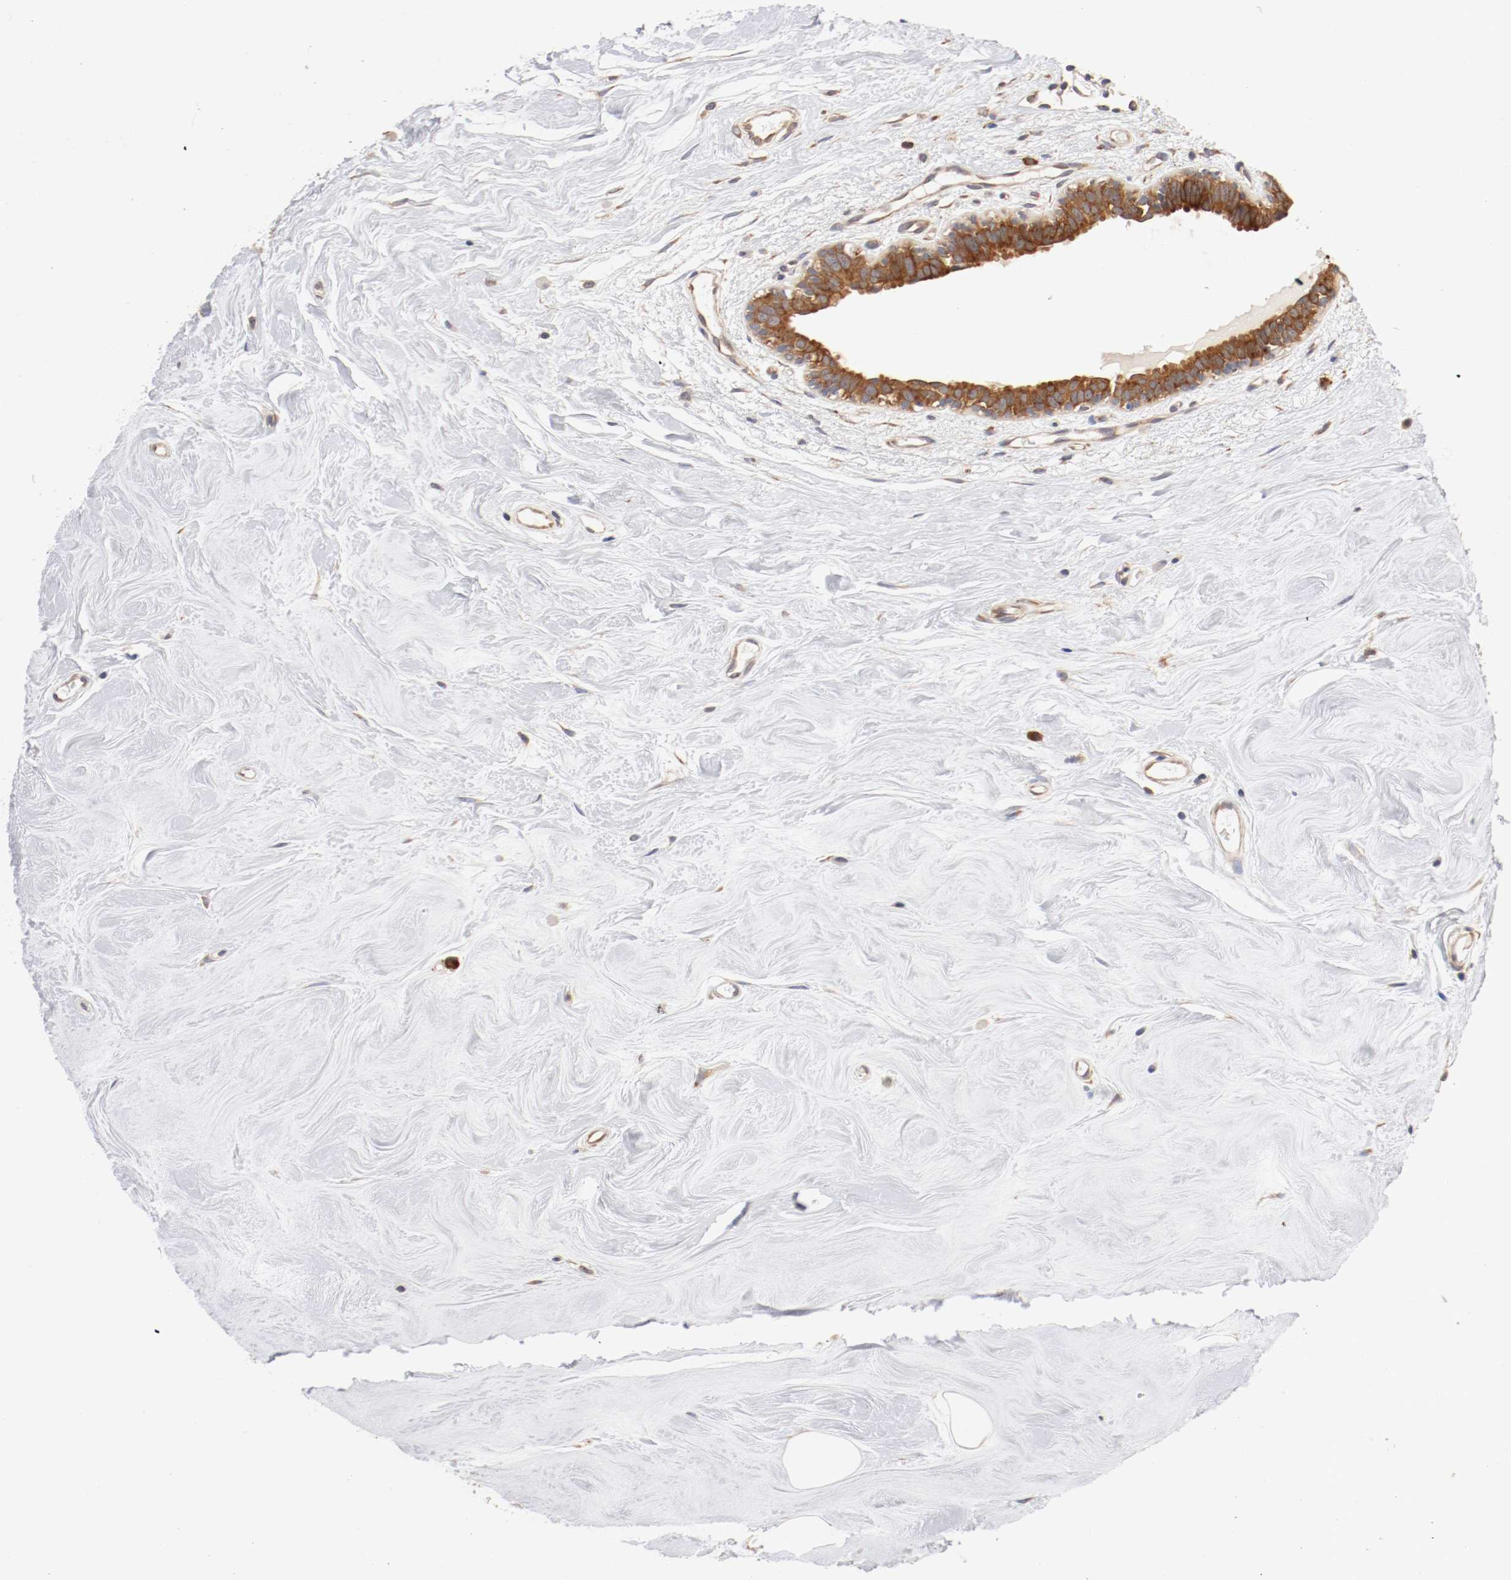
{"staining": {"intensity": "moderate", "quantity": ">75%", "location": "cytoplasmic/membranous"}, "tissue": "breast cancer", "cell_type": "Tumor cells", "image_type": "cancer", "snomed": [{"axis": "morphology", "description": "Duct carcinoma"}, {"axis": "topography", "description": "Breast"}], "caption": "A brown stain highlights moderate cytoplasmic/membranous expression of a protein in human breast intraductal carcinoma tumor cells.", "gene": "FKBP3", "patient": {"sex": "female", "age": 40}}